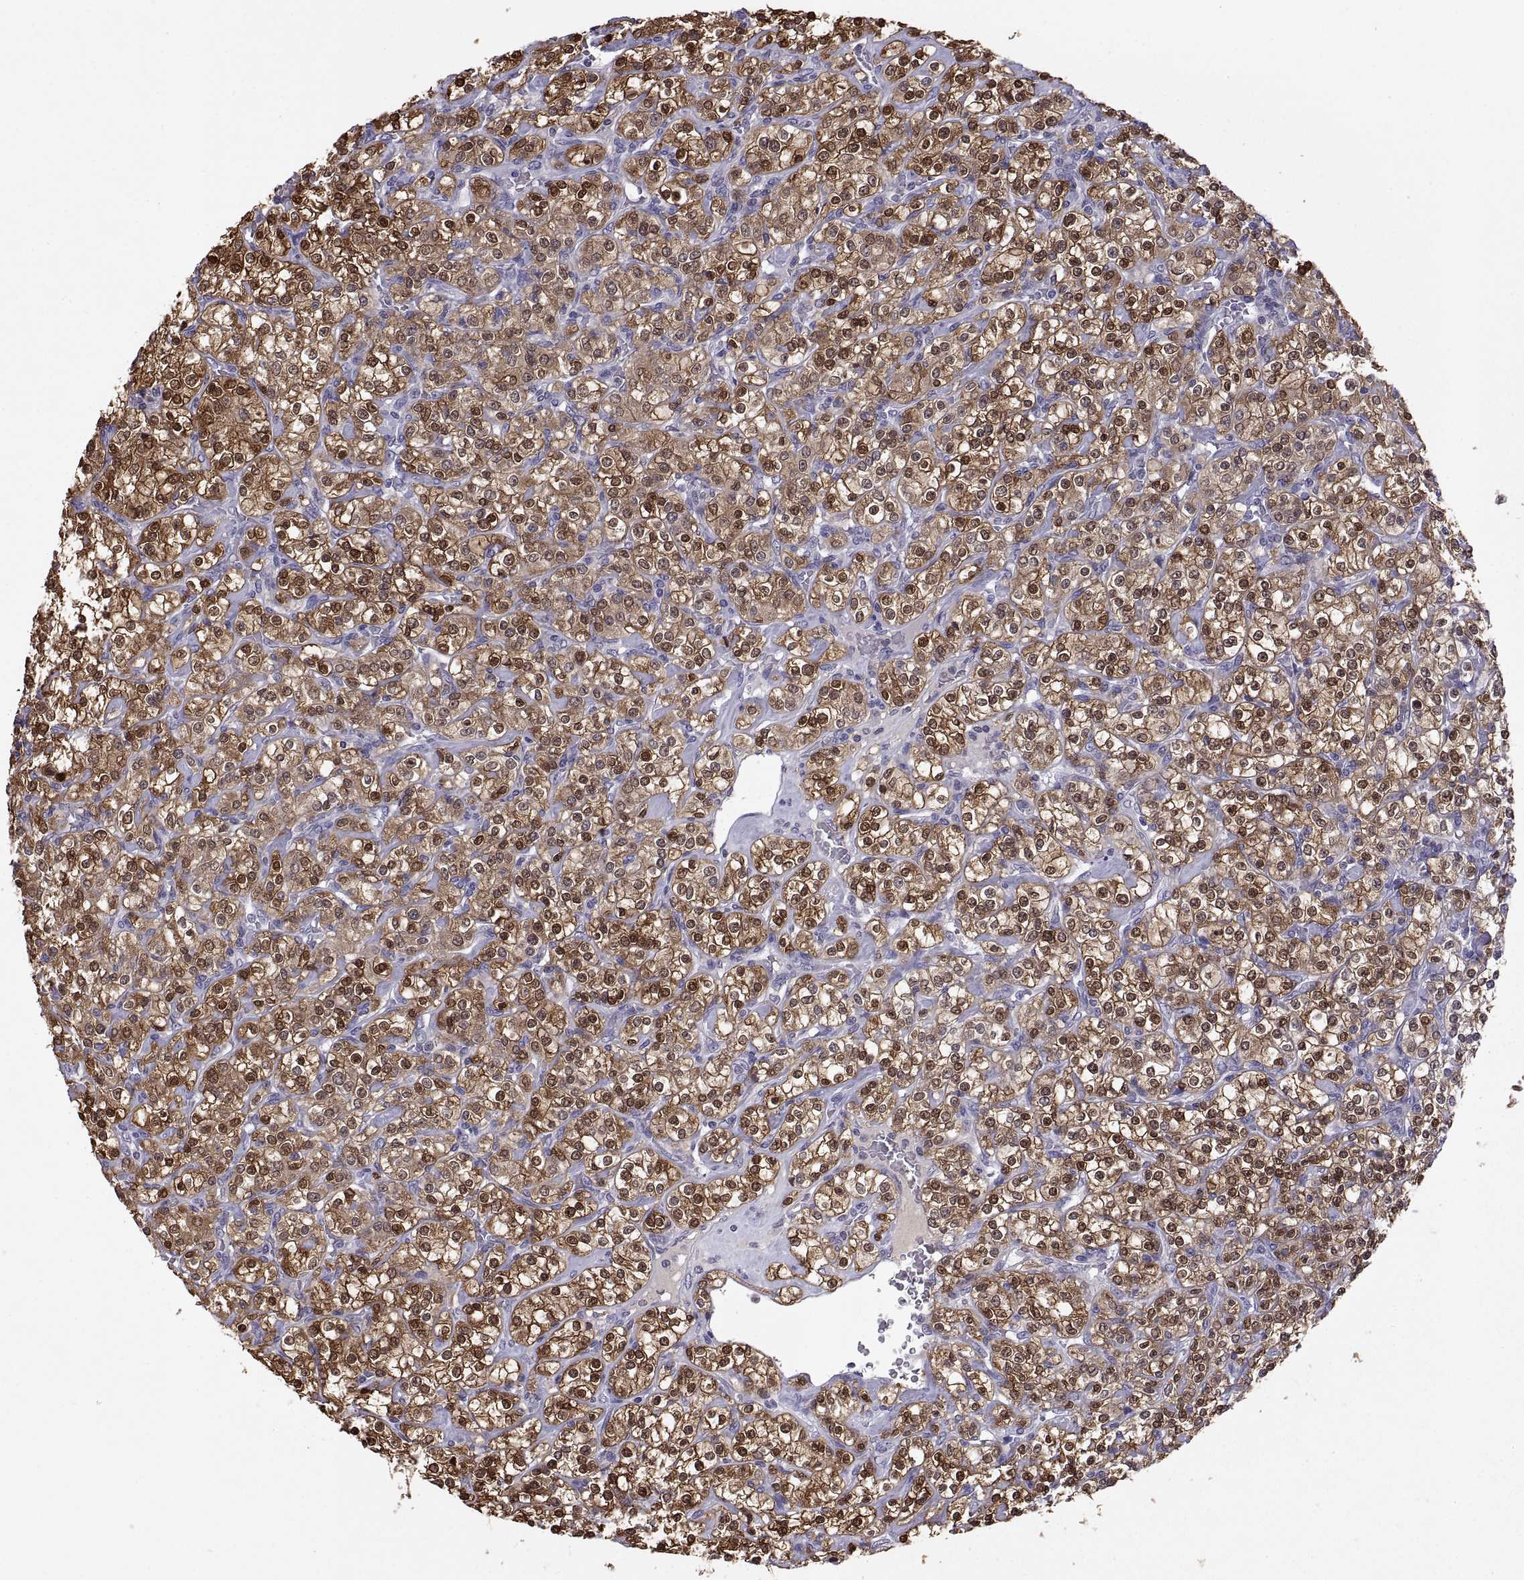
{"staining": {"intensity": "moderate", "quantity": ">75%", "location": "cytoplasmic/membranous,nuclear"}, "tissue": "renal cancer", "cell_type": "Tumor cells", "image_type": "cancer", "snomed": [{"axis": "morphology", "description": "Adenocarcinoma, NOS"}, {"axis": "topography", "description": "Kidney"}], "caption": "A photomicrograph showing moderate cytoplasmic/membranous and nuclear positivity in about >75% of tumor cells in renal adenocarcinoma, as visualized by brown immunohistochemical staining.", "gene": "FGF9", "patient": {"sex": "male", "age": 77}}